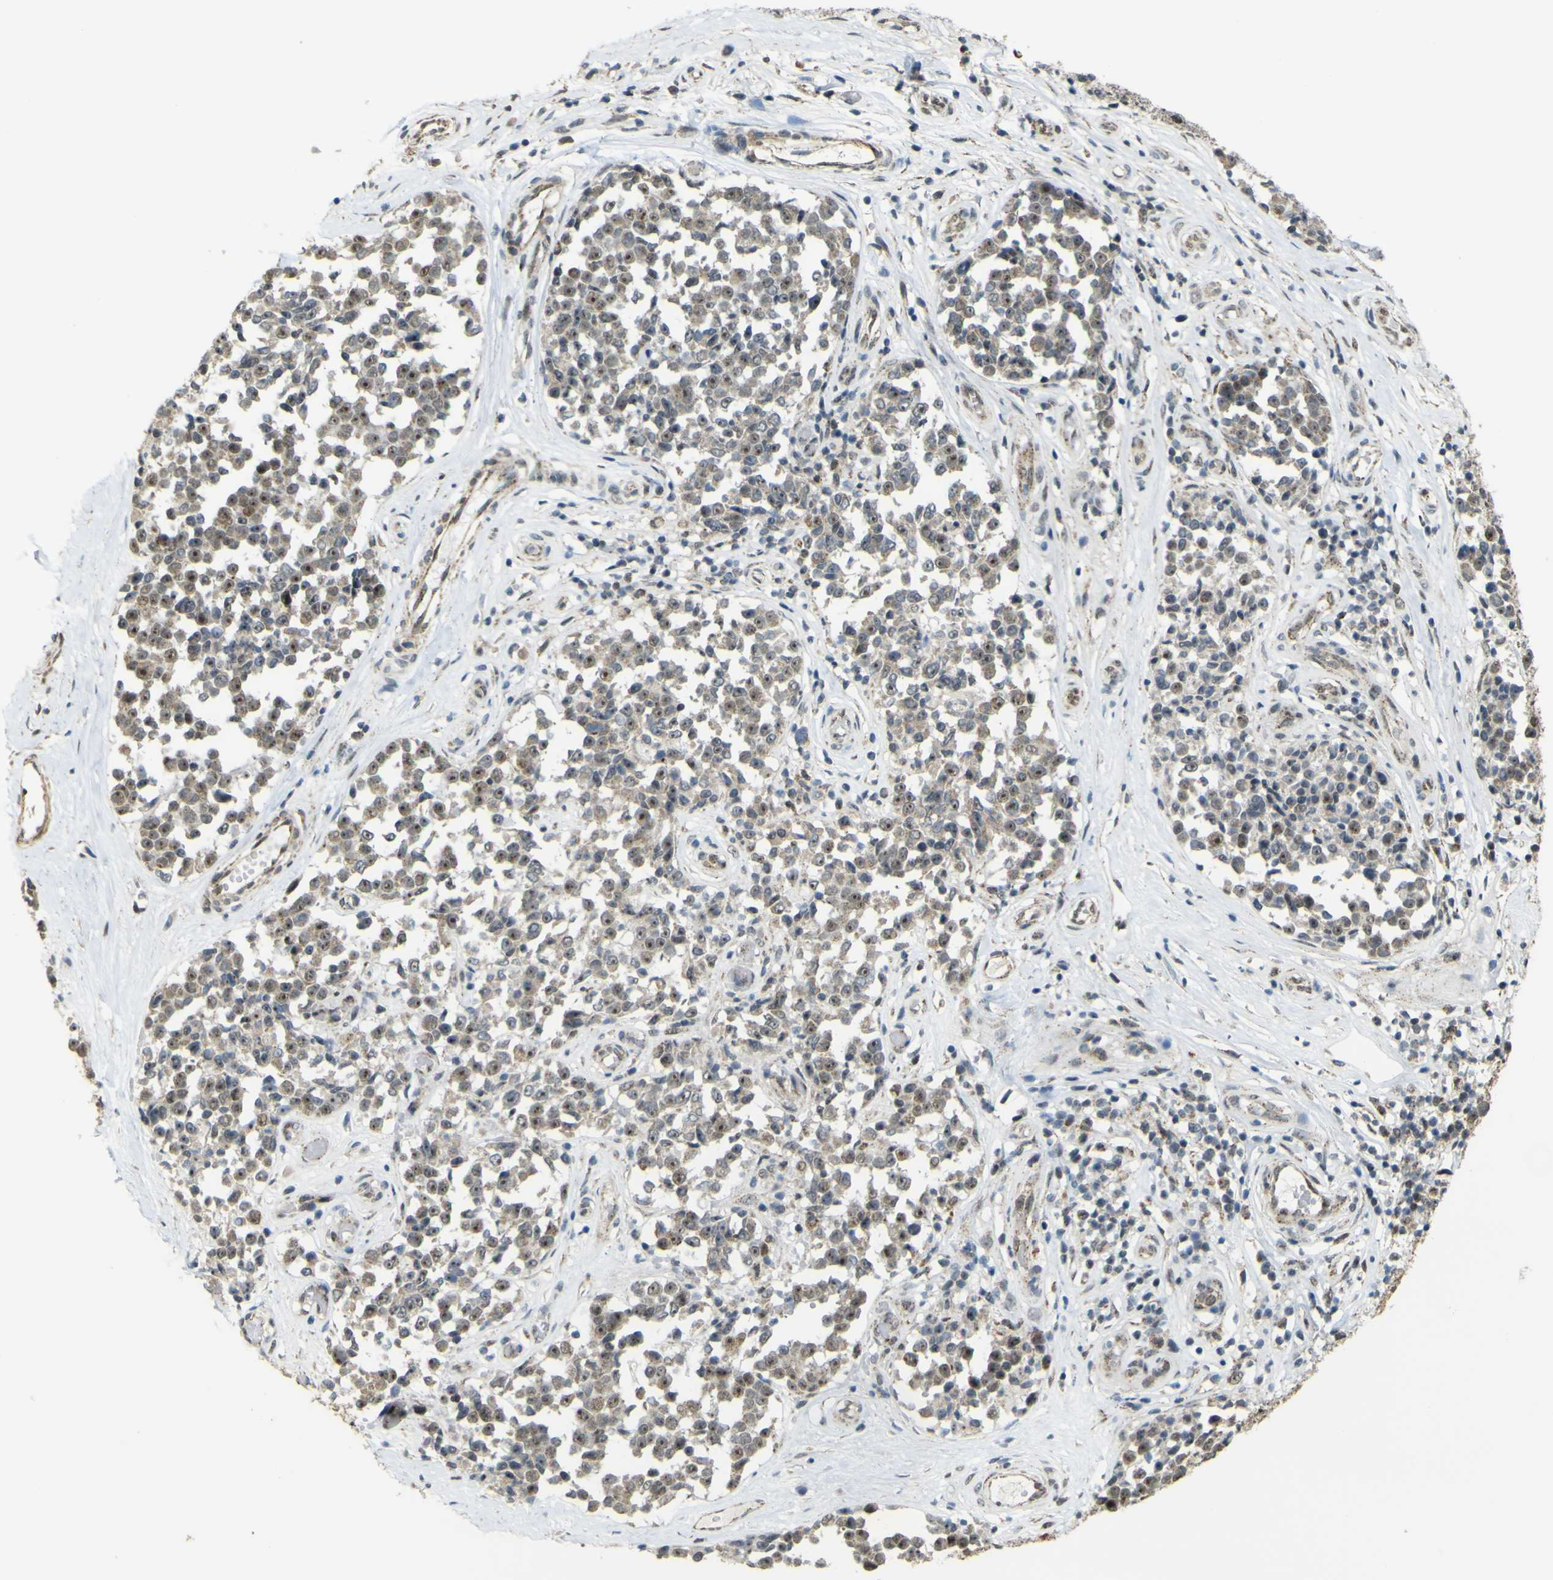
{"staining": {"intensity": "moderate", "quantity": ">75%", "location": "cytoplasmic/membranous,nuclear"}, "tissue": "melanoma", "cell_type": "Tumor cells", "image_type": "cancer", "snomed": [{"axis": "morphology", "description": "Malignant melanoma, NOS"}, {"axis": "topography", "description": "Skin"}], "caption": "Immunohistochemical staining of melanoma exhibits medium levels of moderate cytoplasmic/membranous and nuclear protein positivity in about >75% of tumor cells.", "gene": "ACBD5", "patient": {"sex": "female", "age": 64}}